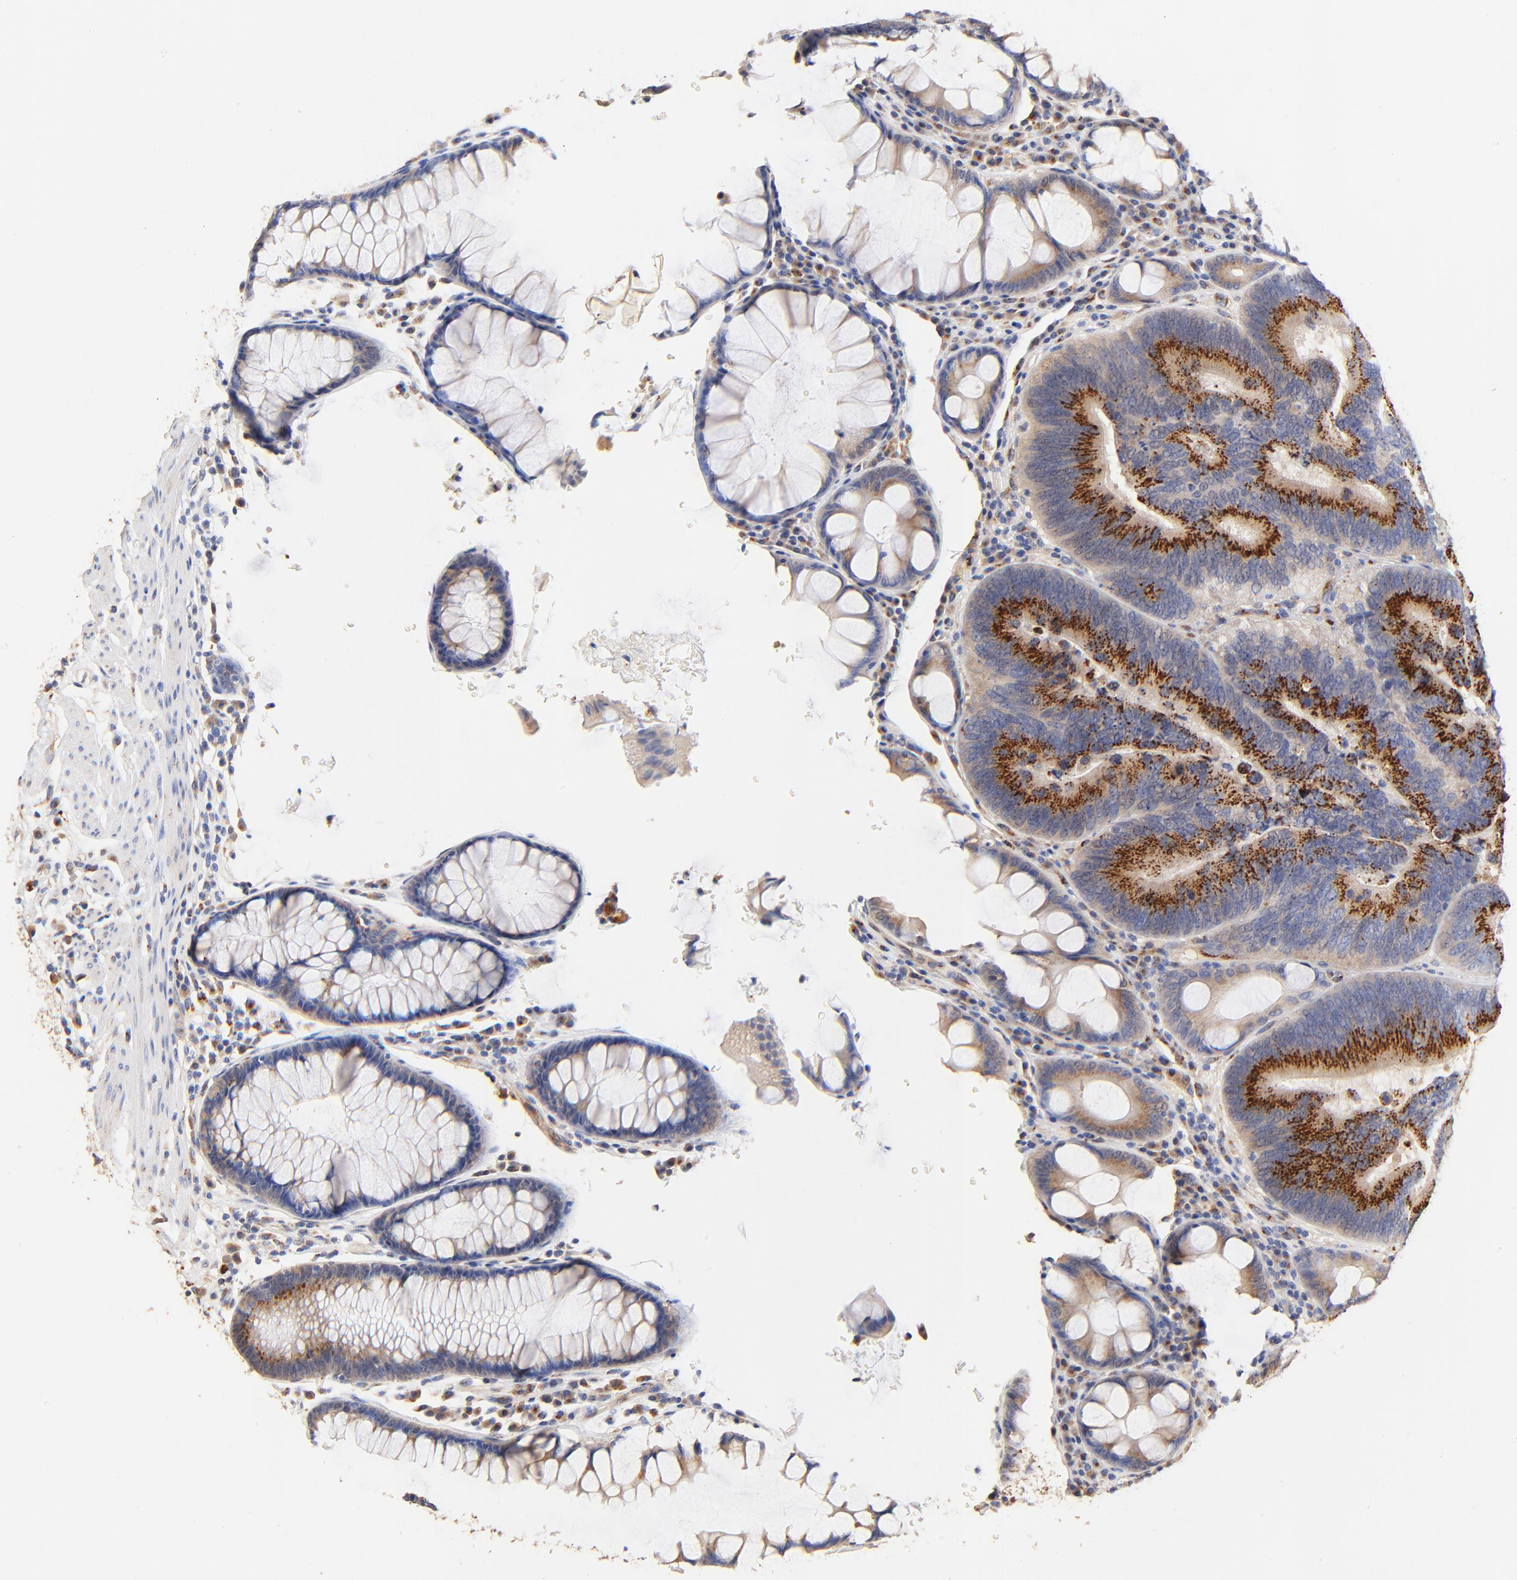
{"staining": {"intensity": "strong", "quantity": ">75%", "location": "cytoplasmic/membranous"}, "tissue": "colorectal cancer", "cell_type": "Tumor cells", "image_type": "cancer", "snomed": [{"axis": "morphology", "description": "Normal tissue, NOS"}, {"axis": "morphology", "description": "Adenocarcinoma, NOS"}, {"axis": "topography", "description": "Colon"}], "caption": "There is high levels of strong cytoplasmic/membranous expression in tumor cells of colorectal cancer (adenocarcinoma), as demonstrated by immunohistochemical staining (brown color).", "gene": "FMNL3", "patient": {"sex": "female", "age": 78}}